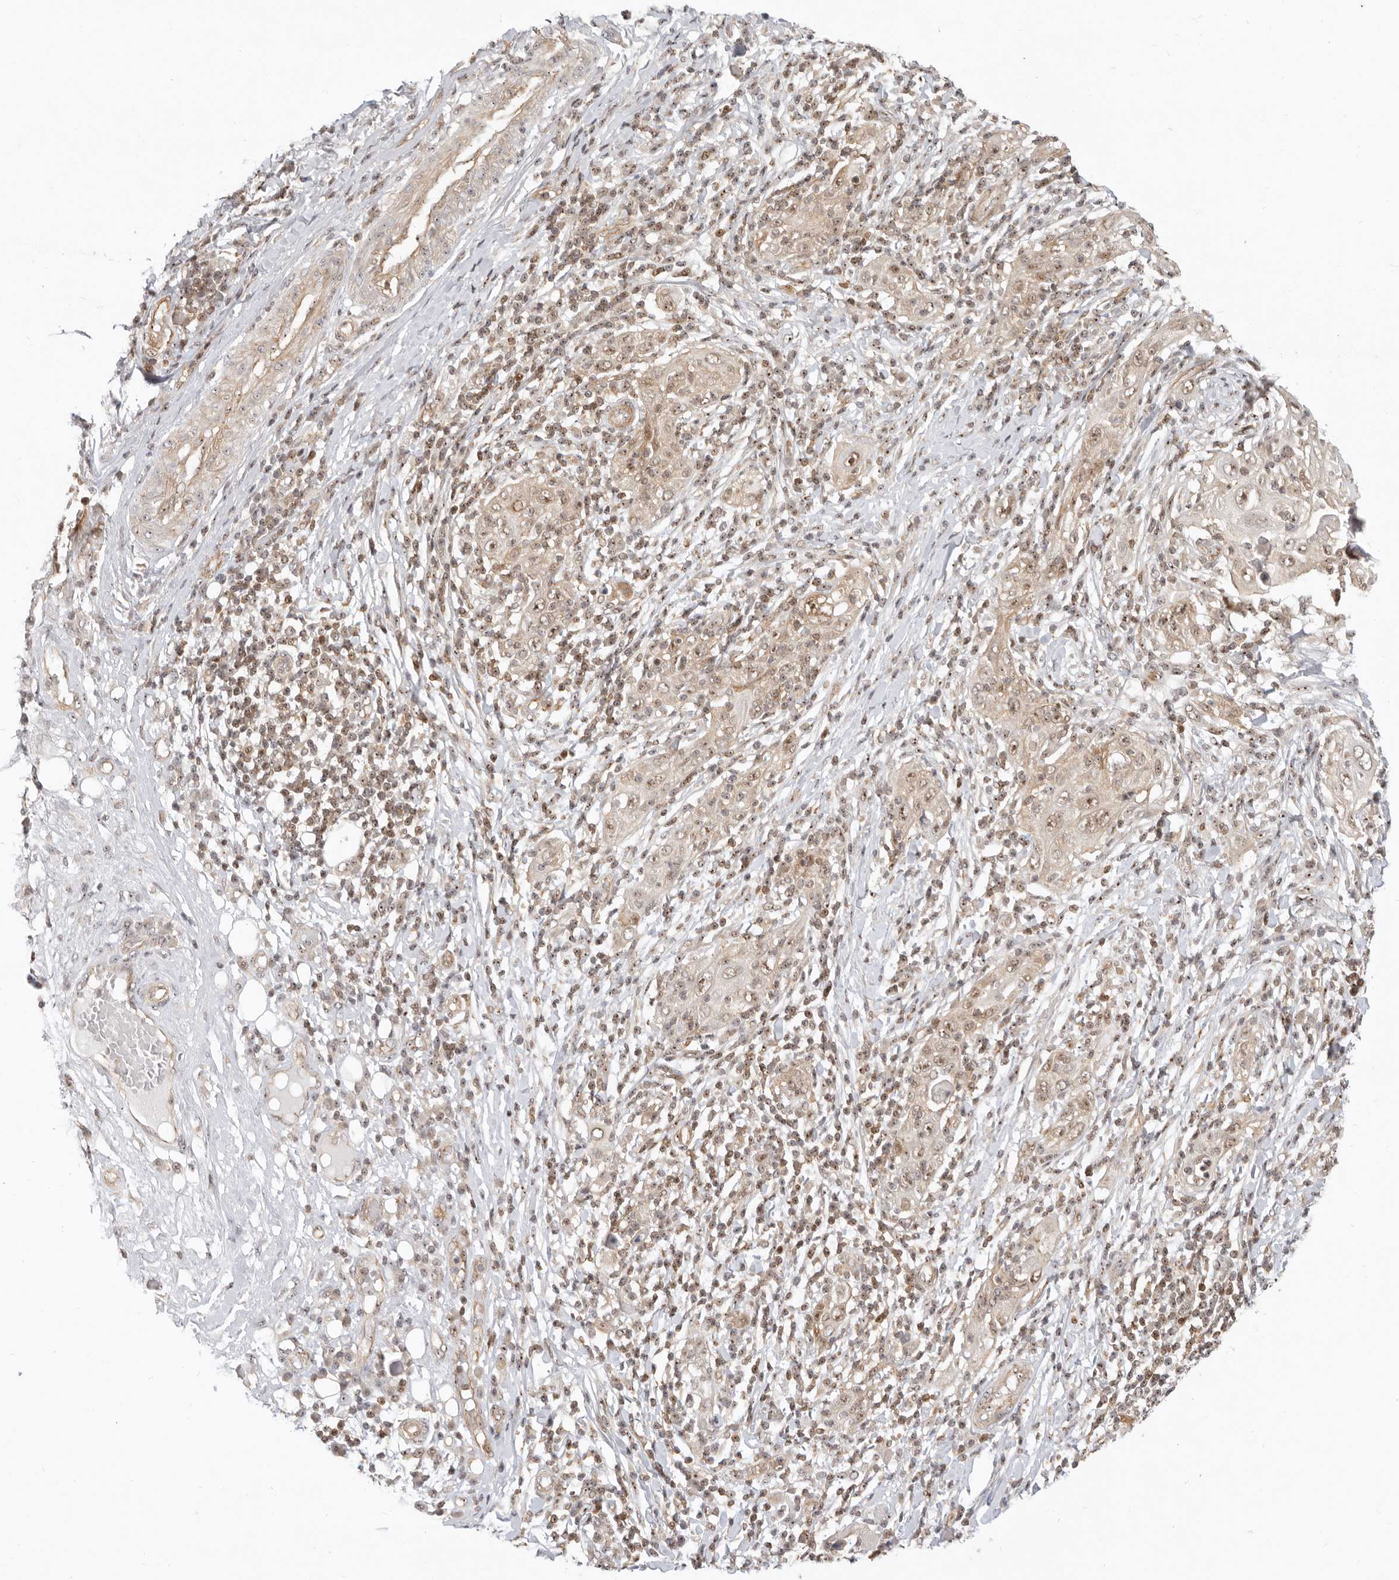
{"staining": {"intensity": "moderate", "quantity": ">75%", "location": "cytoplasmic/membranous,nuclear"}, "tissue": "skin cancer", "cell_type": "Tumor cells", "image_type": "cancer", "snomed": [{"axis": "morphology", "description": "Squamous cell carcinoma, NOS"}, {"axis": "topography", "description": "Skin"}], "caption": "Immunohistochemical staining of squamous cell carcinoma (skin) displays medium levels of moderate cytoplasmic/membranous and nuclear protein staining in approximately >75% of tumor cells.", "gene": "BAP1", "patient": {"sex": "female", "age": 88}}